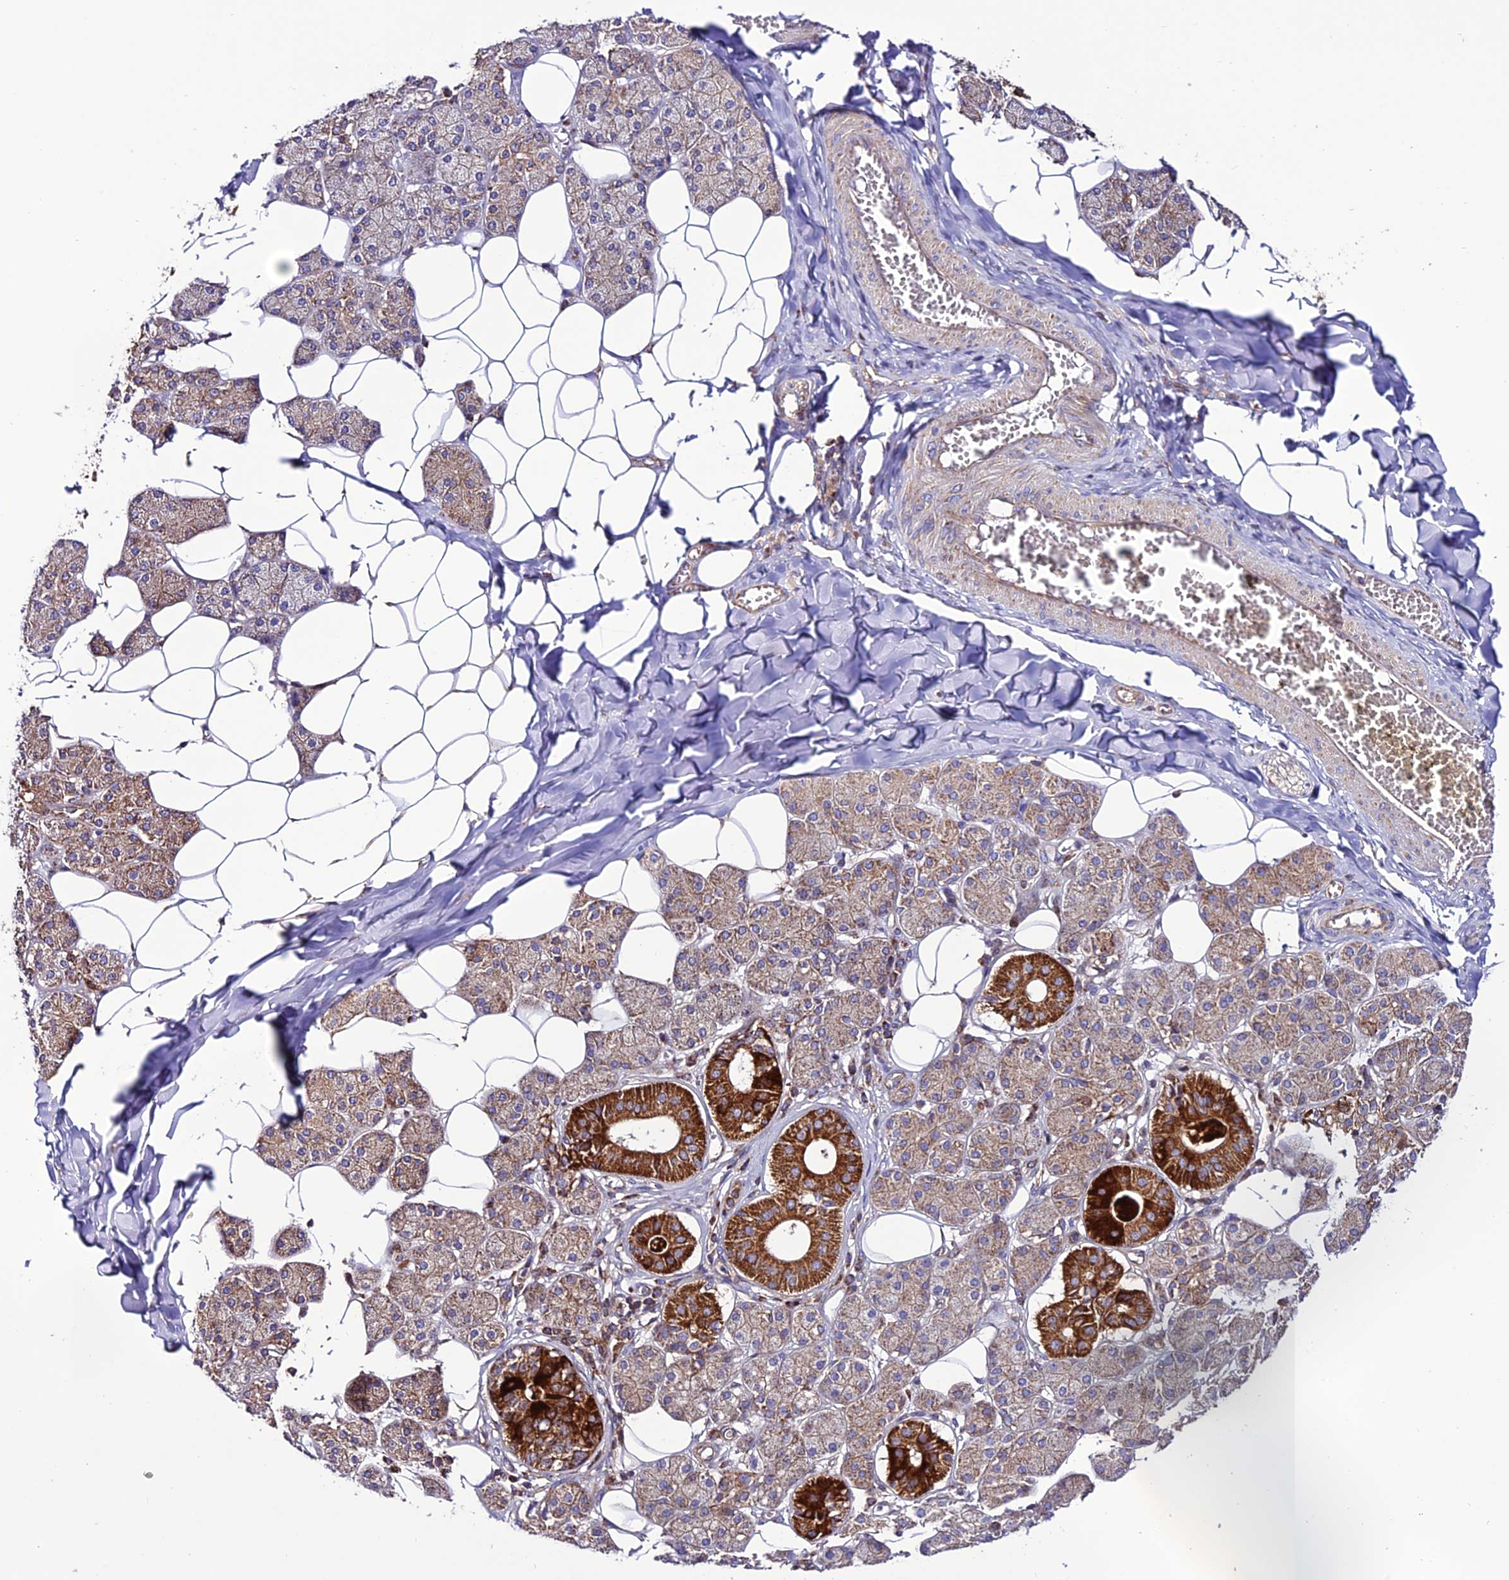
{"staining": {"intensity": "strong", "quantity": "25%-75%", "location": "cytoplasmic/membranous"}, "tissue": "salivary gland", "cell_type": "Glandular cells", "image_type": "normal", "snomed": [{"axis": "morphology", "description": "Normal tissue, NOS"}, {"axis": "topography", "description": "Salivary gland"}], "caption": "A brown stain shows strong cytoplasmic/membranous expression of a protein in glandular cells of benign human salivary gland. (IHC, brightfield microscopy, high magnification).", "gene": "MRPS9", "patient": {"sex": "female", "age": 33}}